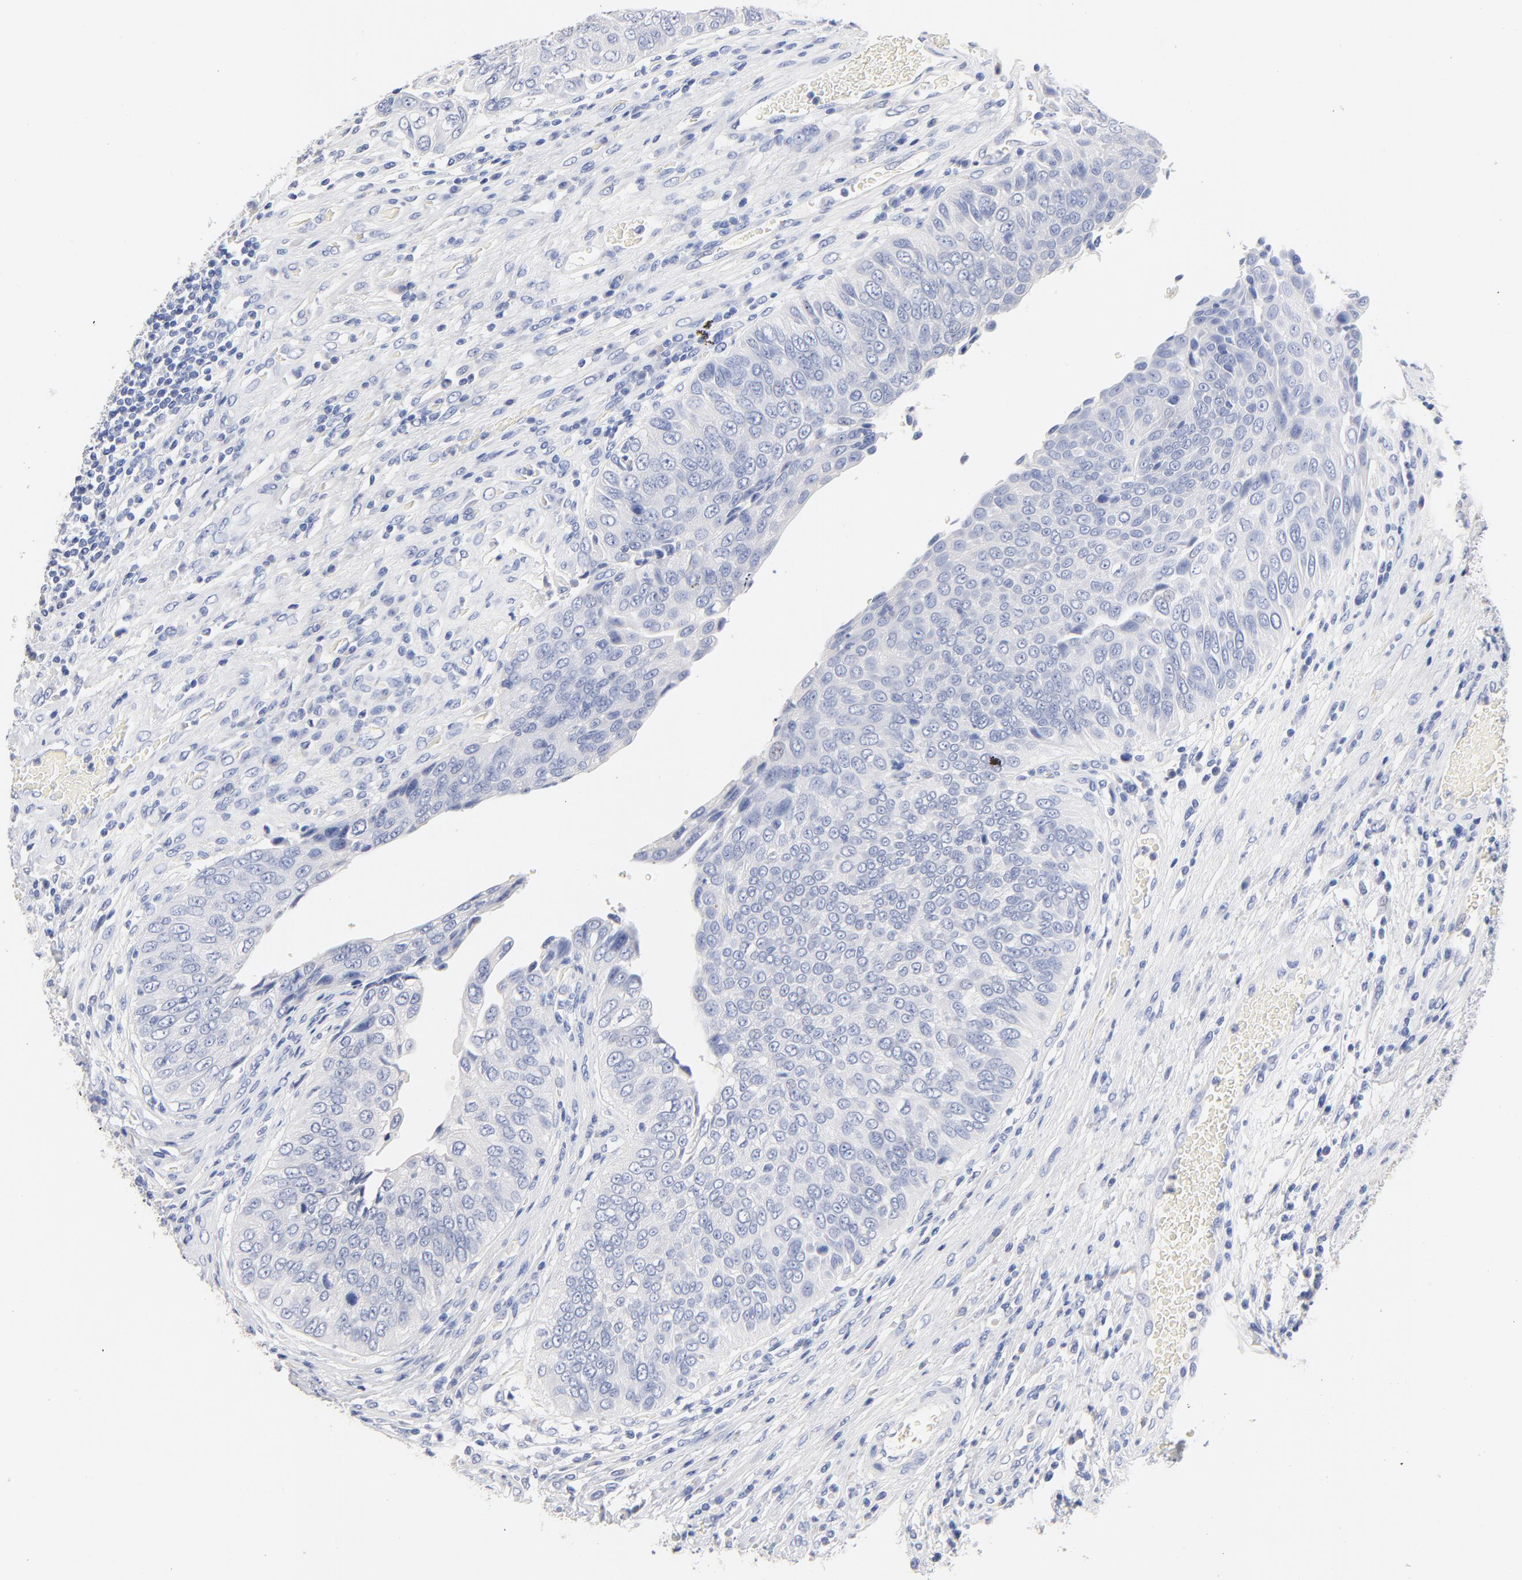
{"staining": {"intensity": "negative", "quantity": "none", "location": "none"}, "tissue": "urothelial cancer", "cell_type": "Tumor cells", "image_type": "cancer", "snomed": [{"axis": "morphology", "description": "Urothelial carcinoma, High grade"}, {"axis": "topography", "description": "Urinary bladder"}], "caption": "Immunohistochemical staining of human high-grade urothelial carcinoma displays no significant staining in tumor cells.", "gene": "CPS1", "patient": {"sex": "male", "age": 50}}